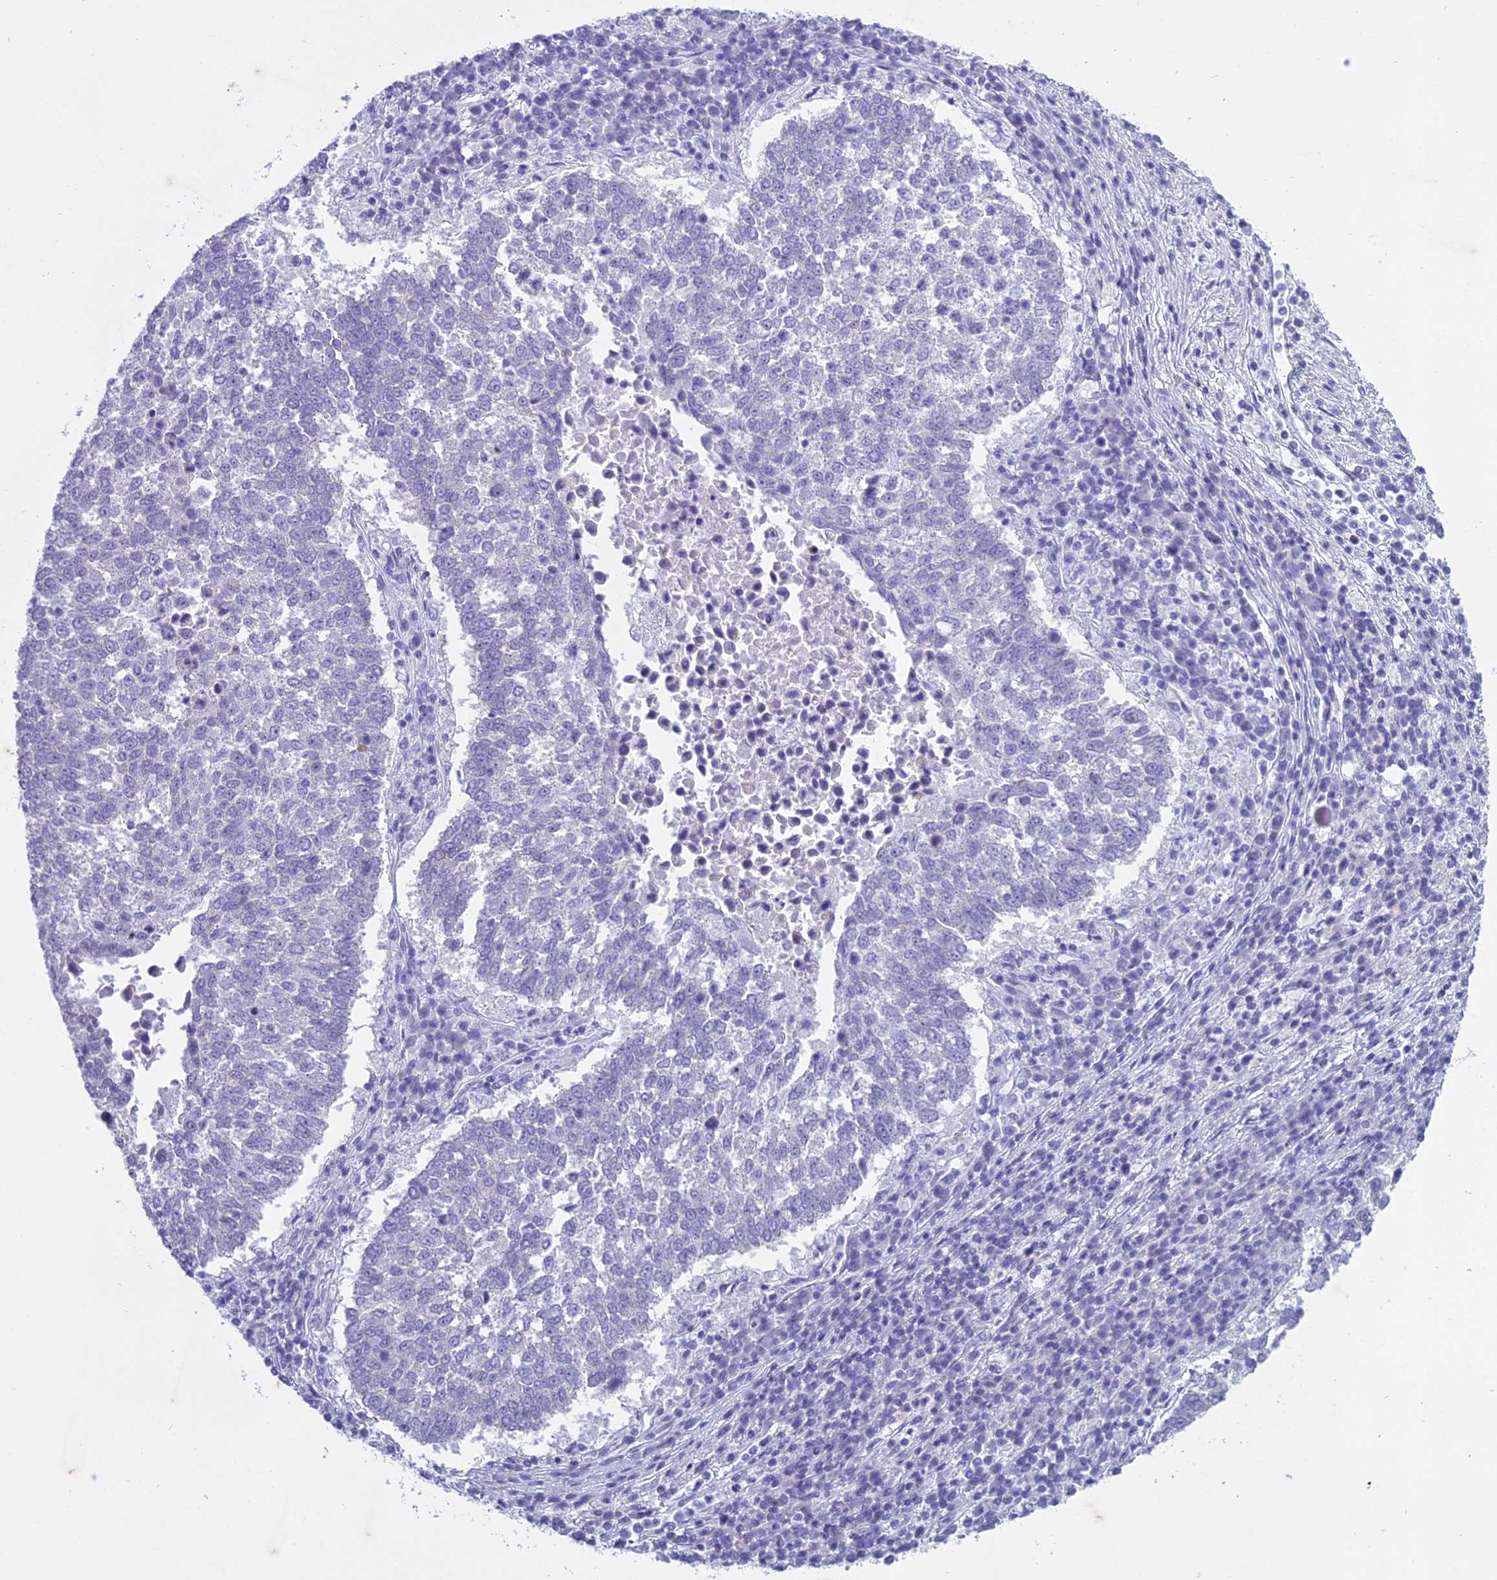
{"staining": {"intensity": "negative", "quantity": "none", "location": "none"}, "tissue": "lung cancer", "cell_type": "Tumor cells", "image_type": "cancer", "snomed": [{"axis": "morphology", "description": "Squamous cell carcinoma, NOS"}, {"axis": "topography", "description": "Lung"}], "caption": "Immunohistochemistry image of lung cancer stained for a protein (brown), which exhibits no positivity in tumor cells. (IHC, brightfield microscopy, high magnification).", "gene": "HMGB4", "patient": {"sex": "male", "age": 73}}